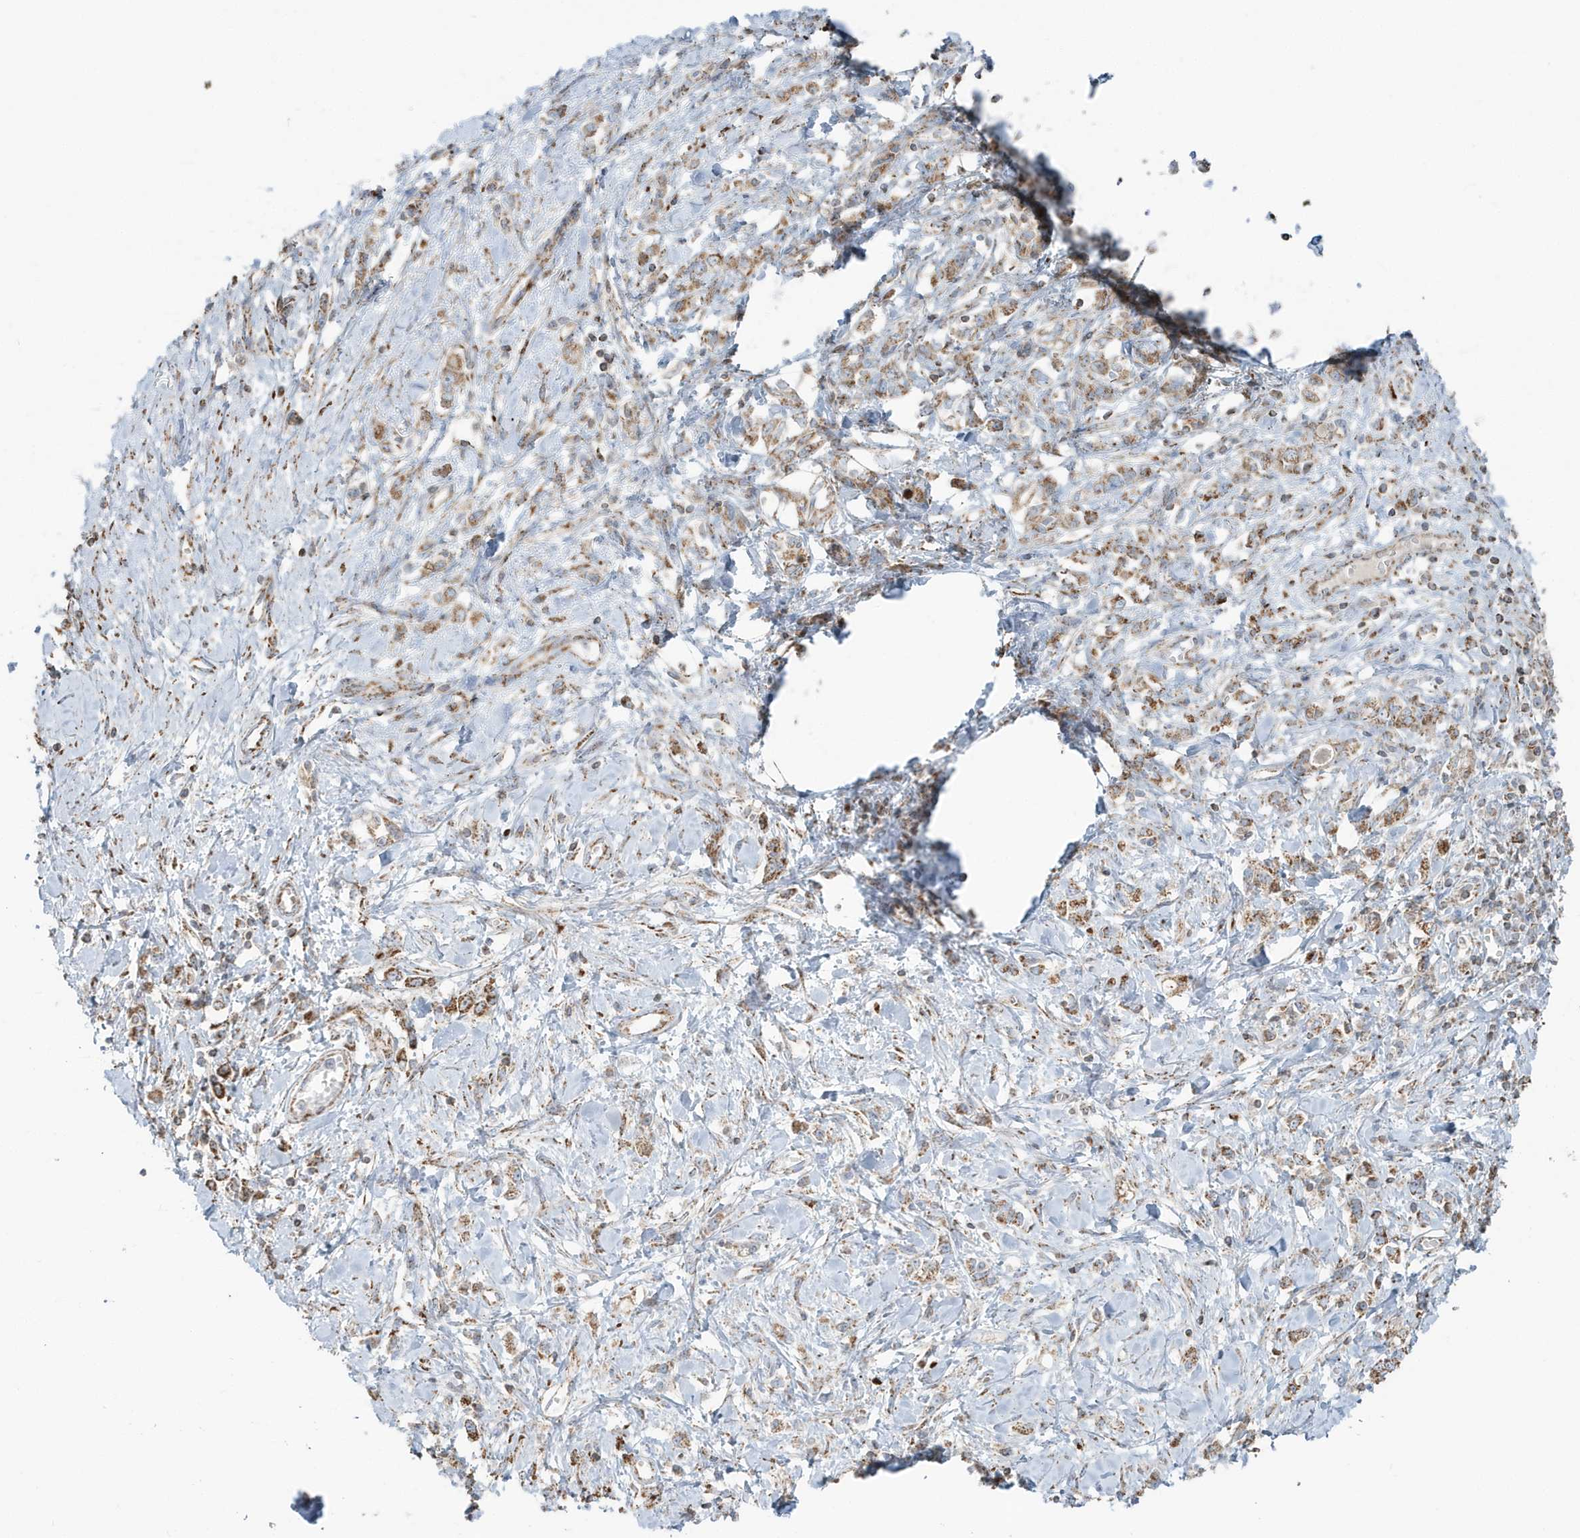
{"staining": {"intensity": "moderate", "quantity": ">75%", "location": "cytoplasmic/membranous"}, "tissue": "stomach cancer", "cell_type": "Tumor cells", "image_type": "cancer", "snomed": [{"axis": "morphology", "description": "Adenocarcinoma, NOS"}, {"axis": "topography", "description": "Stomach"}], "caption": "Brown immunohistochemical staining in stomach cancer exhibits moderate cytoplasmic/membranous staining in about >75% of tumor cells. Ihc stains the protein in brown and the nuclei are stained blue.", "gene": "RAB11FIP3", "patient": {"sex": "female", "age": 76}}